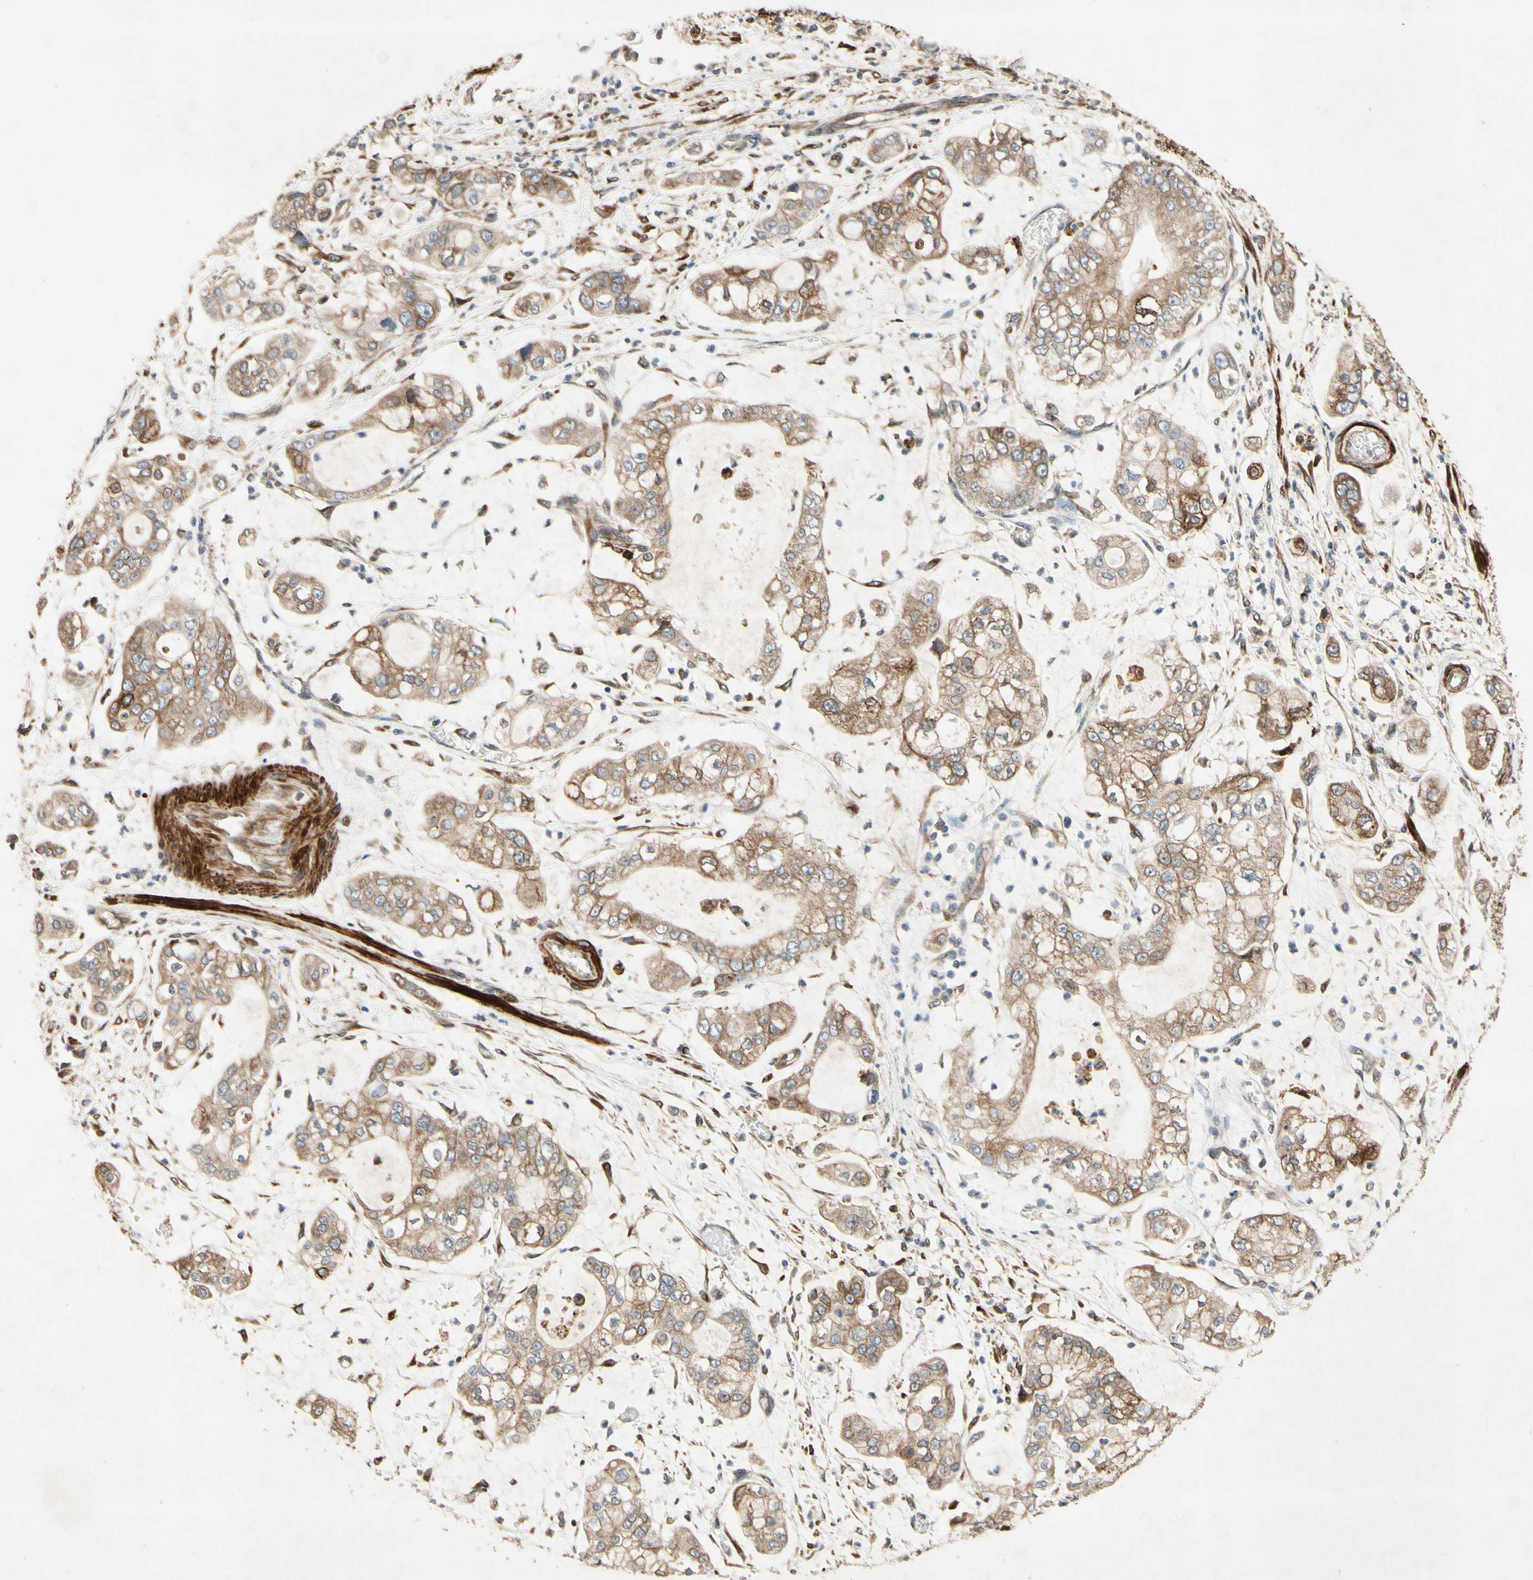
{"staining": {"intensity": "moderate", "quantity": ">75%", "location": "cytoplasmic/membranous,nuclear"}, "tissue": "stomach cancer", "cell_type": "Tumor cells", "image_type": "cancer", "snomed": [{"axis": "morphology", "description": "Adenocarcinoma, NOS"}, {"axis": "topography", "description": "Stomach"}], "caption": "Immunohistochemical staining of stomach cancer (adenocarcinoma) exhibits moderate cytoplasmic/membranous and nuclear protein staining in about >75% of tumor cells.", "gene": "PTPRU", "patient": {"sex": "male", "age": 76}}